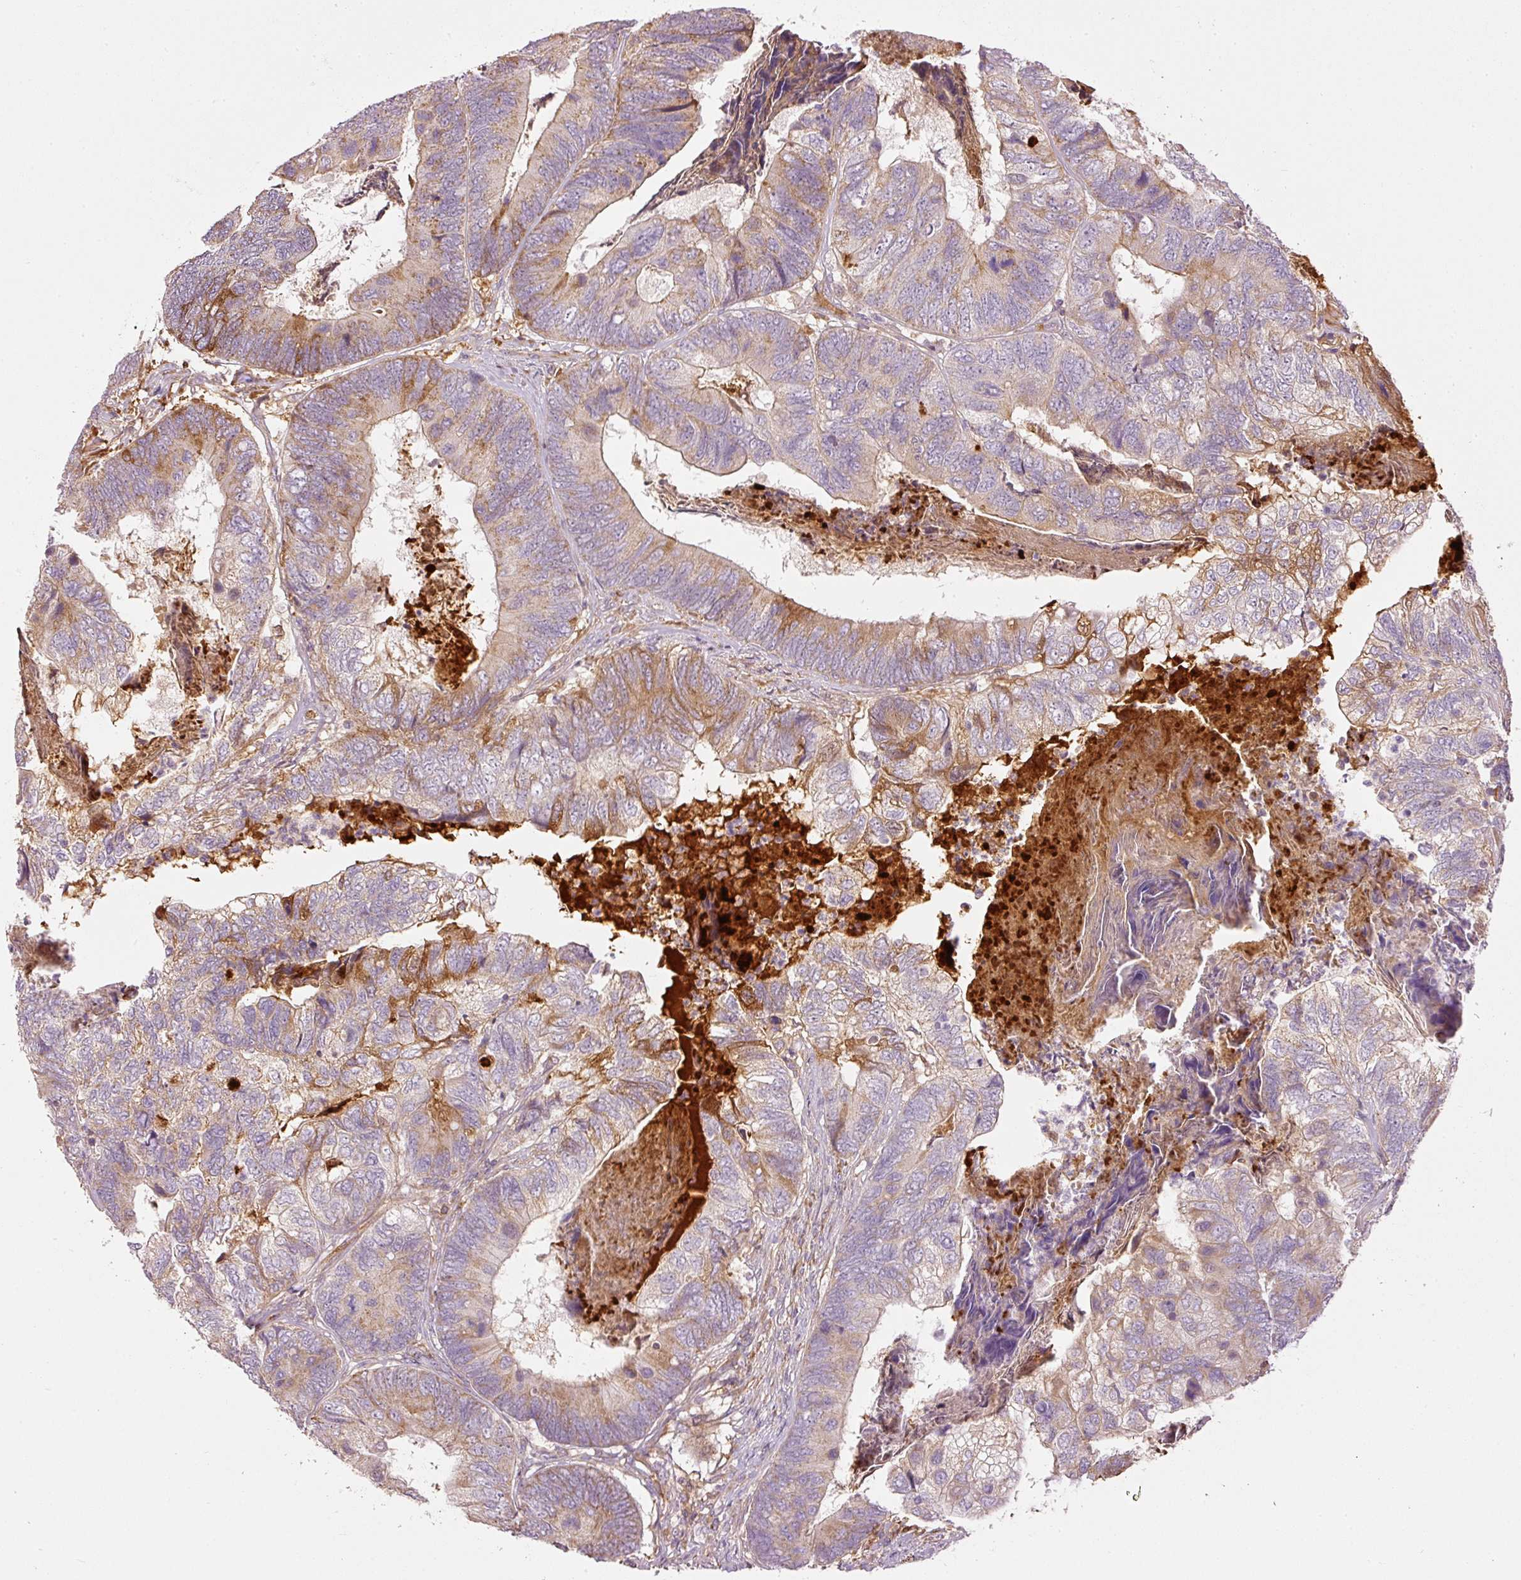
{"staining": {"intensity": "moderate", "quantity": "25%-75%", "location": "cytoplasmic/membranous"}, "tissue": "colorectal cancer", "cell_type": "Tumor cells", "image_type": "cancer", "snomed": [{"axis": "morphology", "description": "Adenocarcinoma, NOS"}, {"axis": "topography", "description": "Colon"}], "caption": "A medium amount of moderate cytoplasmic/membranous staining is appreciated in approximately 25%-75% of tumor cells in colorectal cancer tissue.", "gene": "SERPING1", "patient": {"sex": "female", "age": 67}}